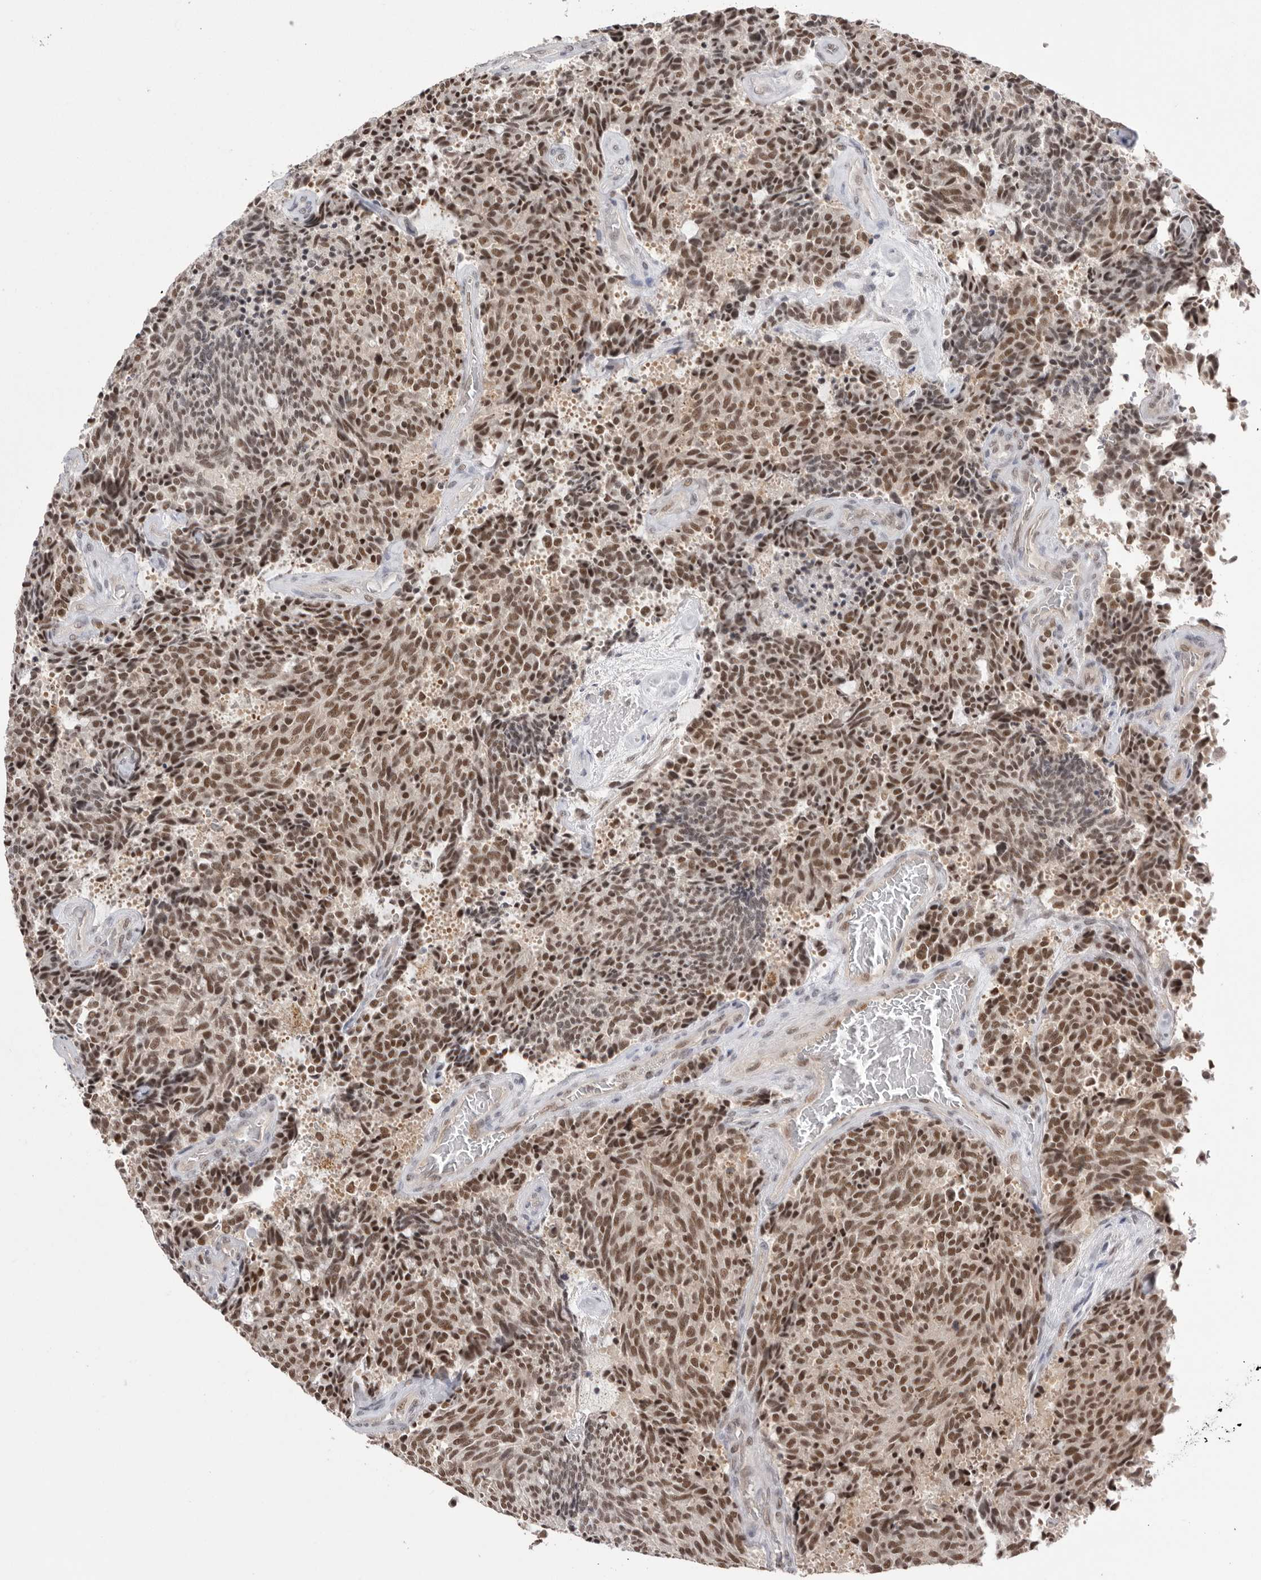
{"staining": {"intensity": "moderate", "quantity": ">75%", "location": "nuclear"}, "tissue": "carcinoid", "cell_type": "Tumor cells", "image_type": "cancer", "snomed": [{"axis": "morphology", "description": "Carcinoid, malignant, NOS"}, {"axis": "topography", "description": "Pancreas"}], "caption": "Carcinoid stained for a protein (brown) demonstrates moderate nuclear positive staining in about >75% of tumor cells.", "gene": "BCLAF3", "patient": {"sex": "female", "age": 54}}